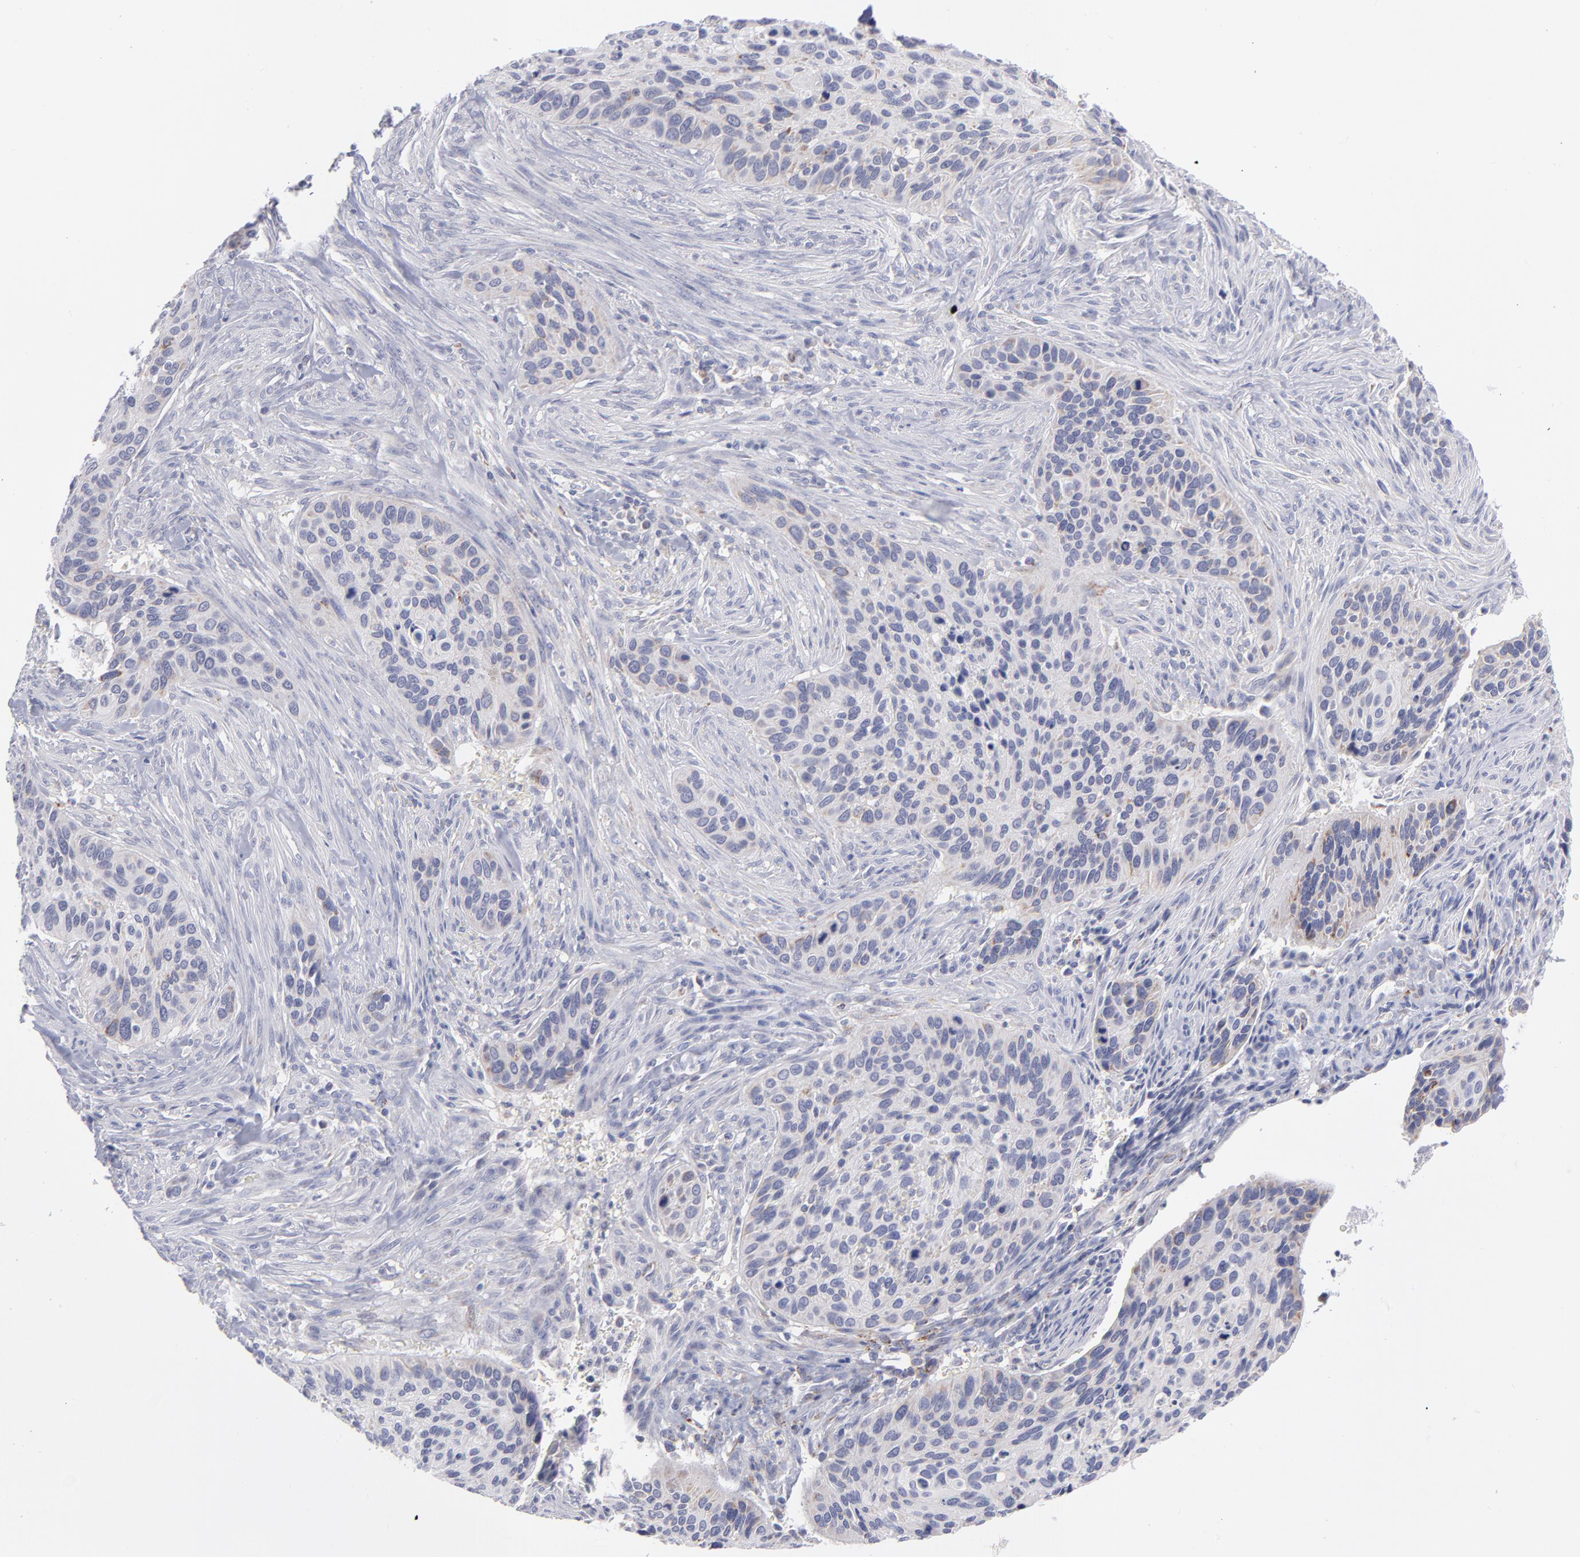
{"staining": {"intensity": "moderate", "quantity": "<25%", "location": "cytoplasmic/membranous"}, "tissue": "cervical cancer", "cell_type": "Tumor cells", "image_type": "cancer", "snomed": [{"axis": "morphology", "description": "Adenocarcinoma, NOS"}, {"axis": "topography", "description": "Cervix"}], "caption": "Adenocarcinoma (cervical) stained with DAB immunohistochemistry (IHC) reveals low levels of moderate cytoplasmic/membranous positivity in approximately <25% of tumor cells.", "gene": "MTHFD2", "patient": {"sex": "female", "age": 29}}